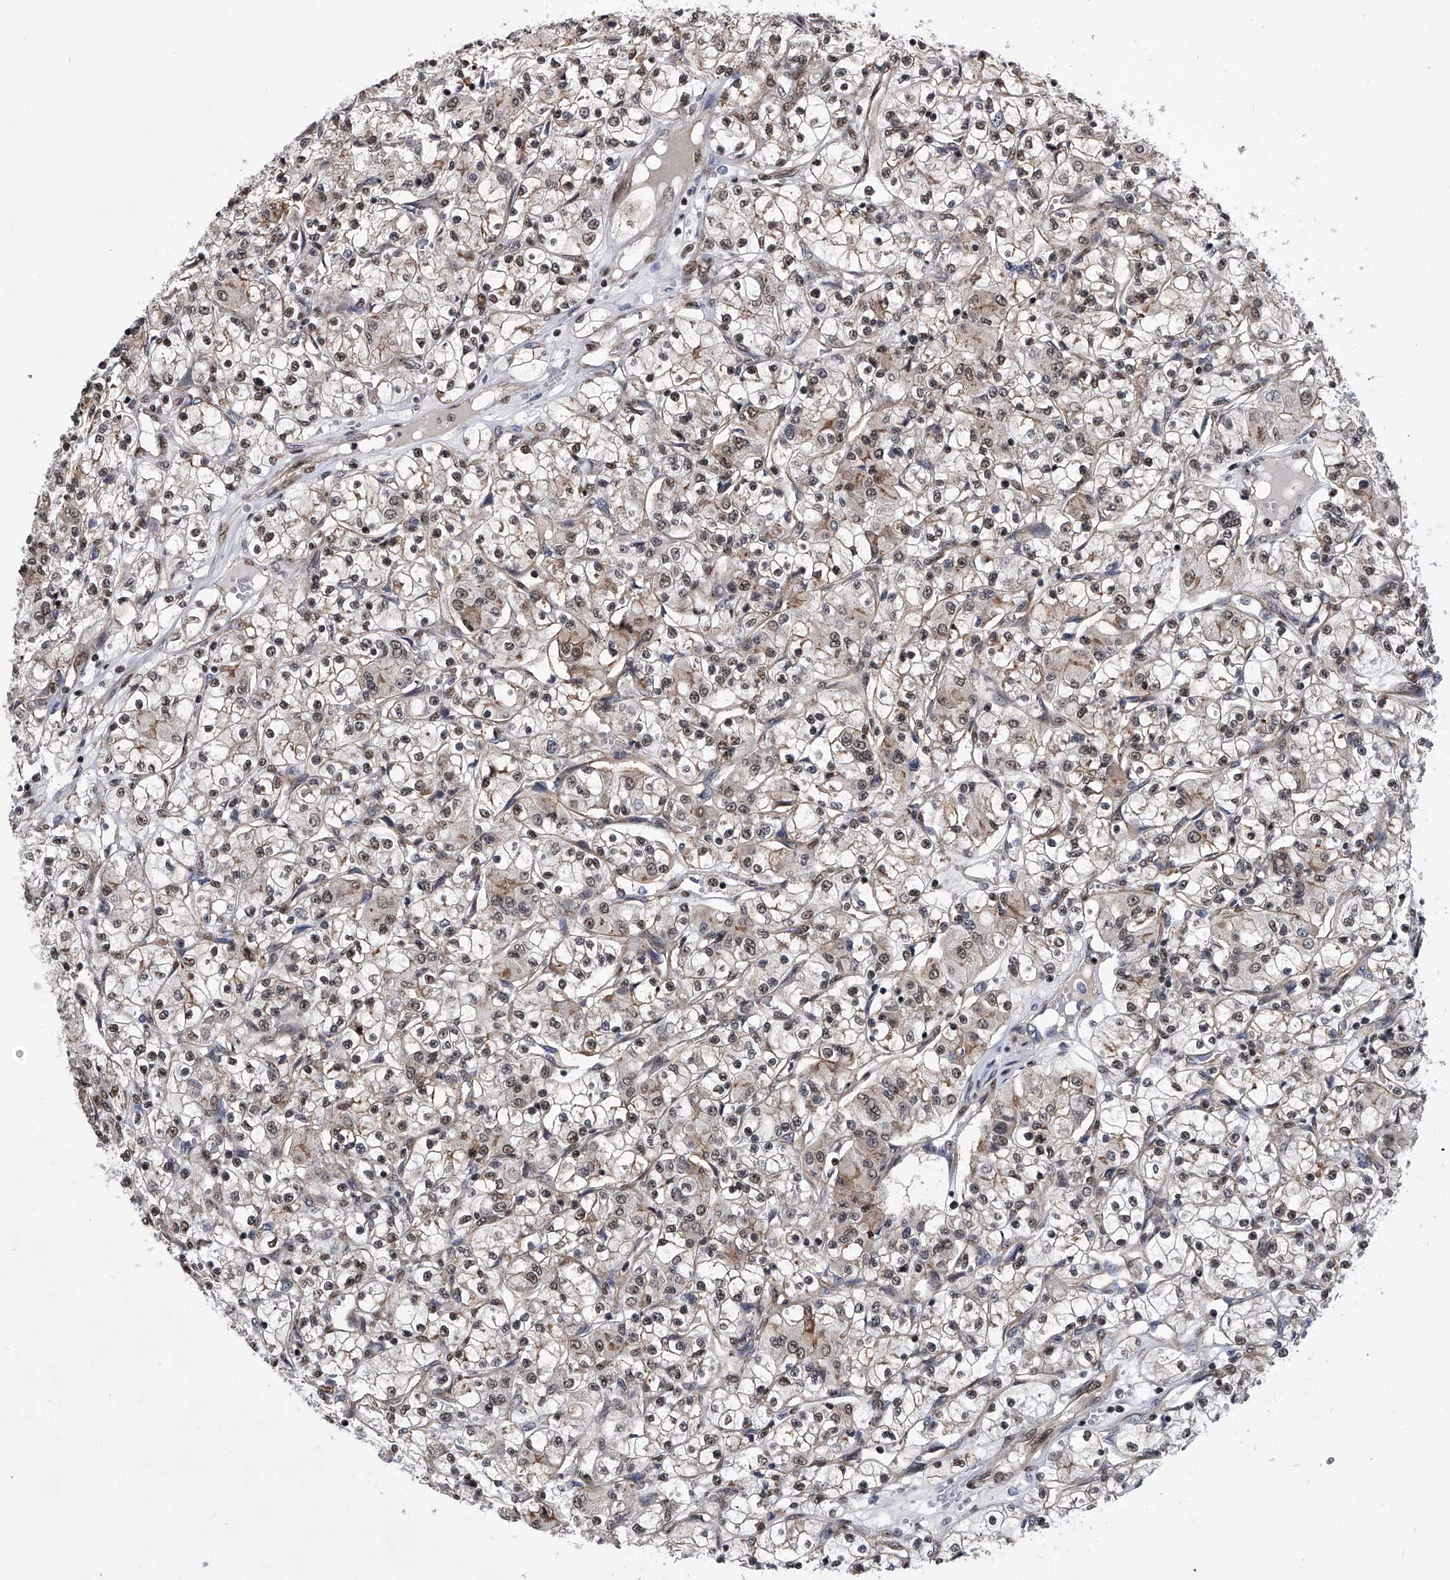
{"staining": {"intensity": "weak", "quantity": ">75%", "location": "cytoplasmic/membranous,nuclear"}, "tissue": "renal cancer", "cell_type": "Tumor cells", "image_type": "cancer", "snomed": [{"axis": "morphology", "description": "Adenocarcinoma, NOS"}, {"axis": "topography", "description": "Kidney"}], "caption": "A brown stain labels weak cytoplasmic/membranous and nuclear staining of a protein in human renal adenocarcinoma tumor cells.", "gene": "ZNF76", "patient": {"sex": "female", "age": 59}}